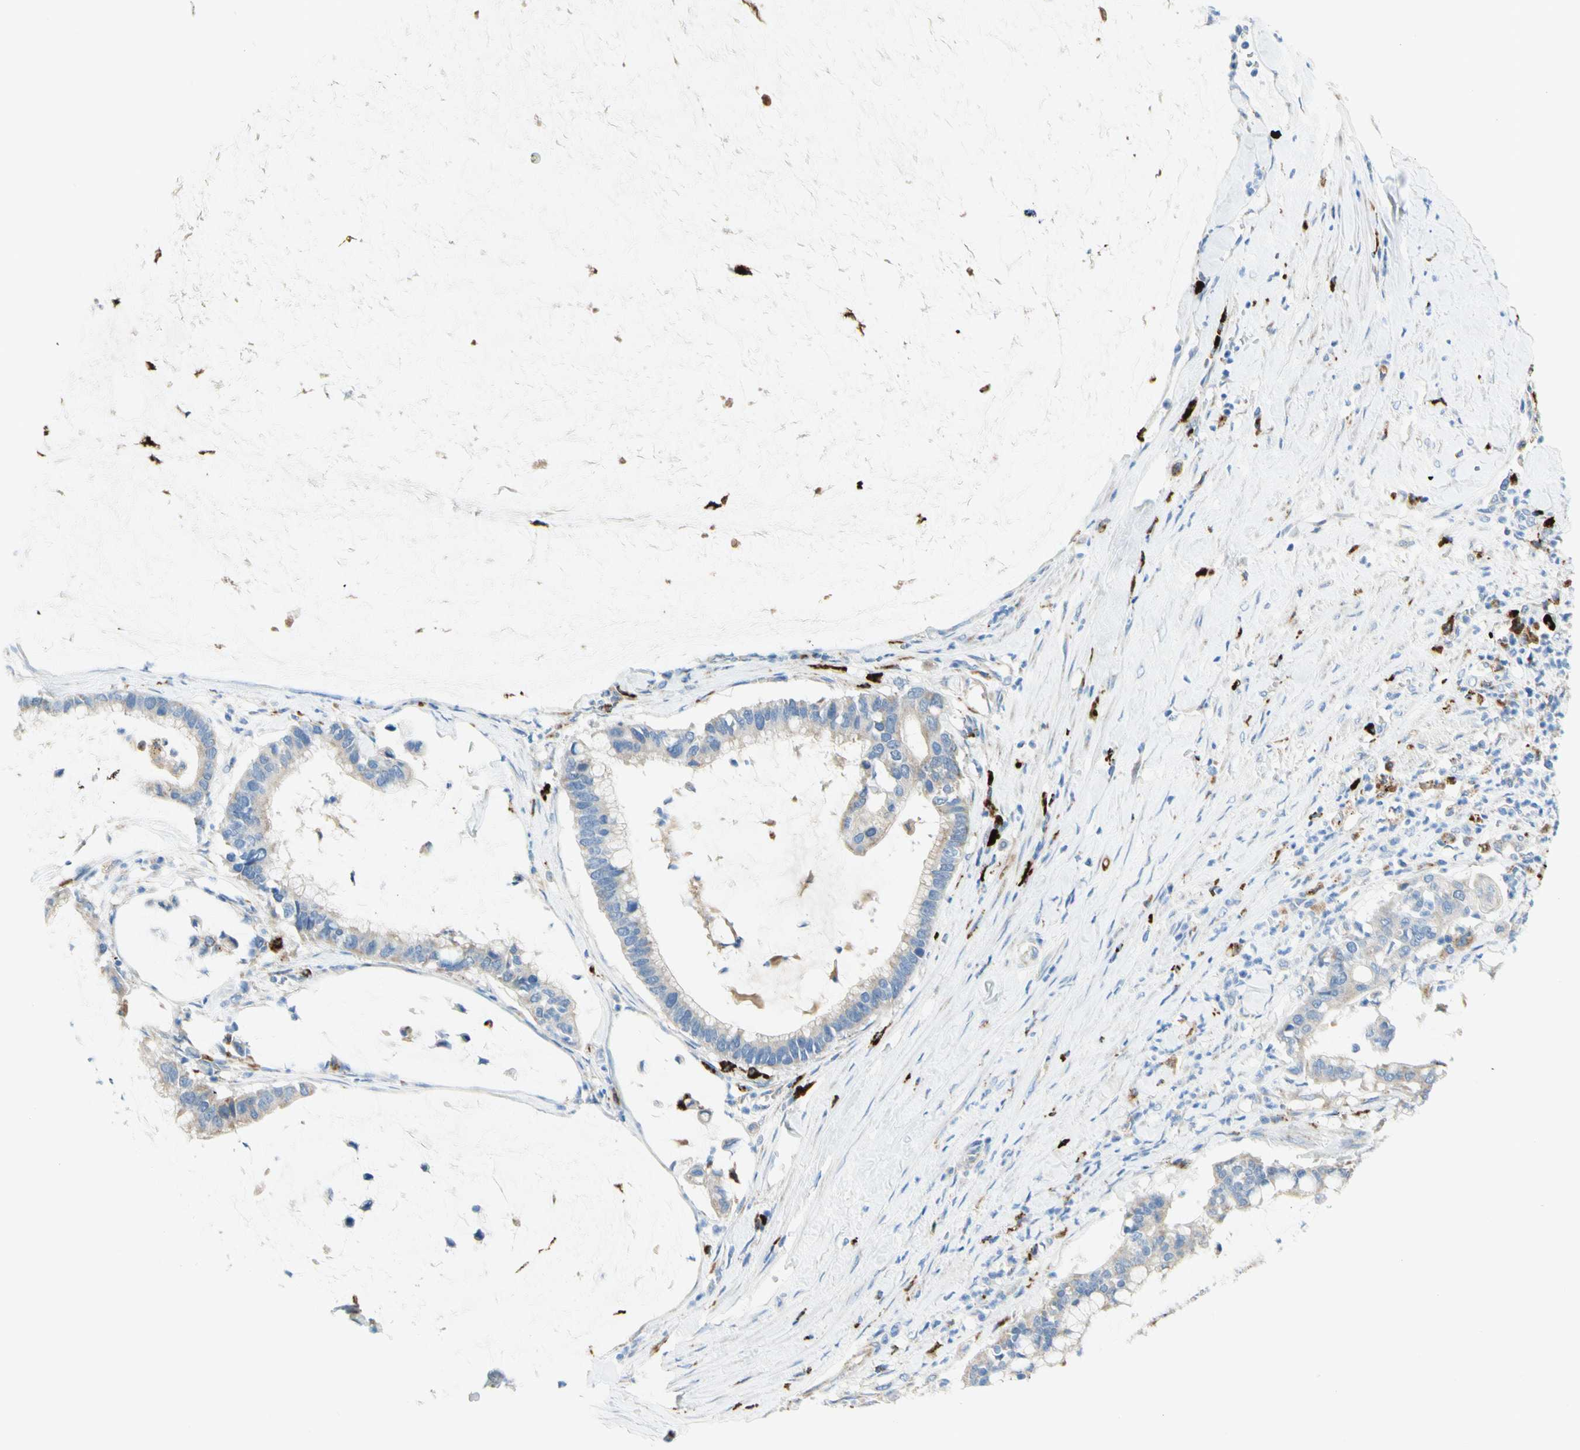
{"staining": {"intensity": "weak", "quantity": ">75%", "location": "cytoplasmic/membranous"}, "tissue": "pancreatic cancer", "cell_type": "Tumor cells", "image_type": "cancer", "snomed": [{"axis": "morphology", "description": "Adenocarcinoma, NOS"}, {"axis": "topography", "description": "Pancreas"}], "caption": "Immunohistochemistry (IHC) staining of pancreatic adenocarcinoma, which exhibits low levels of weak cytoplasmic/membranous staining in approximately >75% of tumor cells indicating weak cytoplasmic/membranous protein expression. The staining was performed using DAB (3,3'-diaminobenzidine) (brown) for protein detection and nuclei were counterstained in hematoxylin (blue).", "gene": "URB2", "patient": {"sex": "male", "age": 41}}